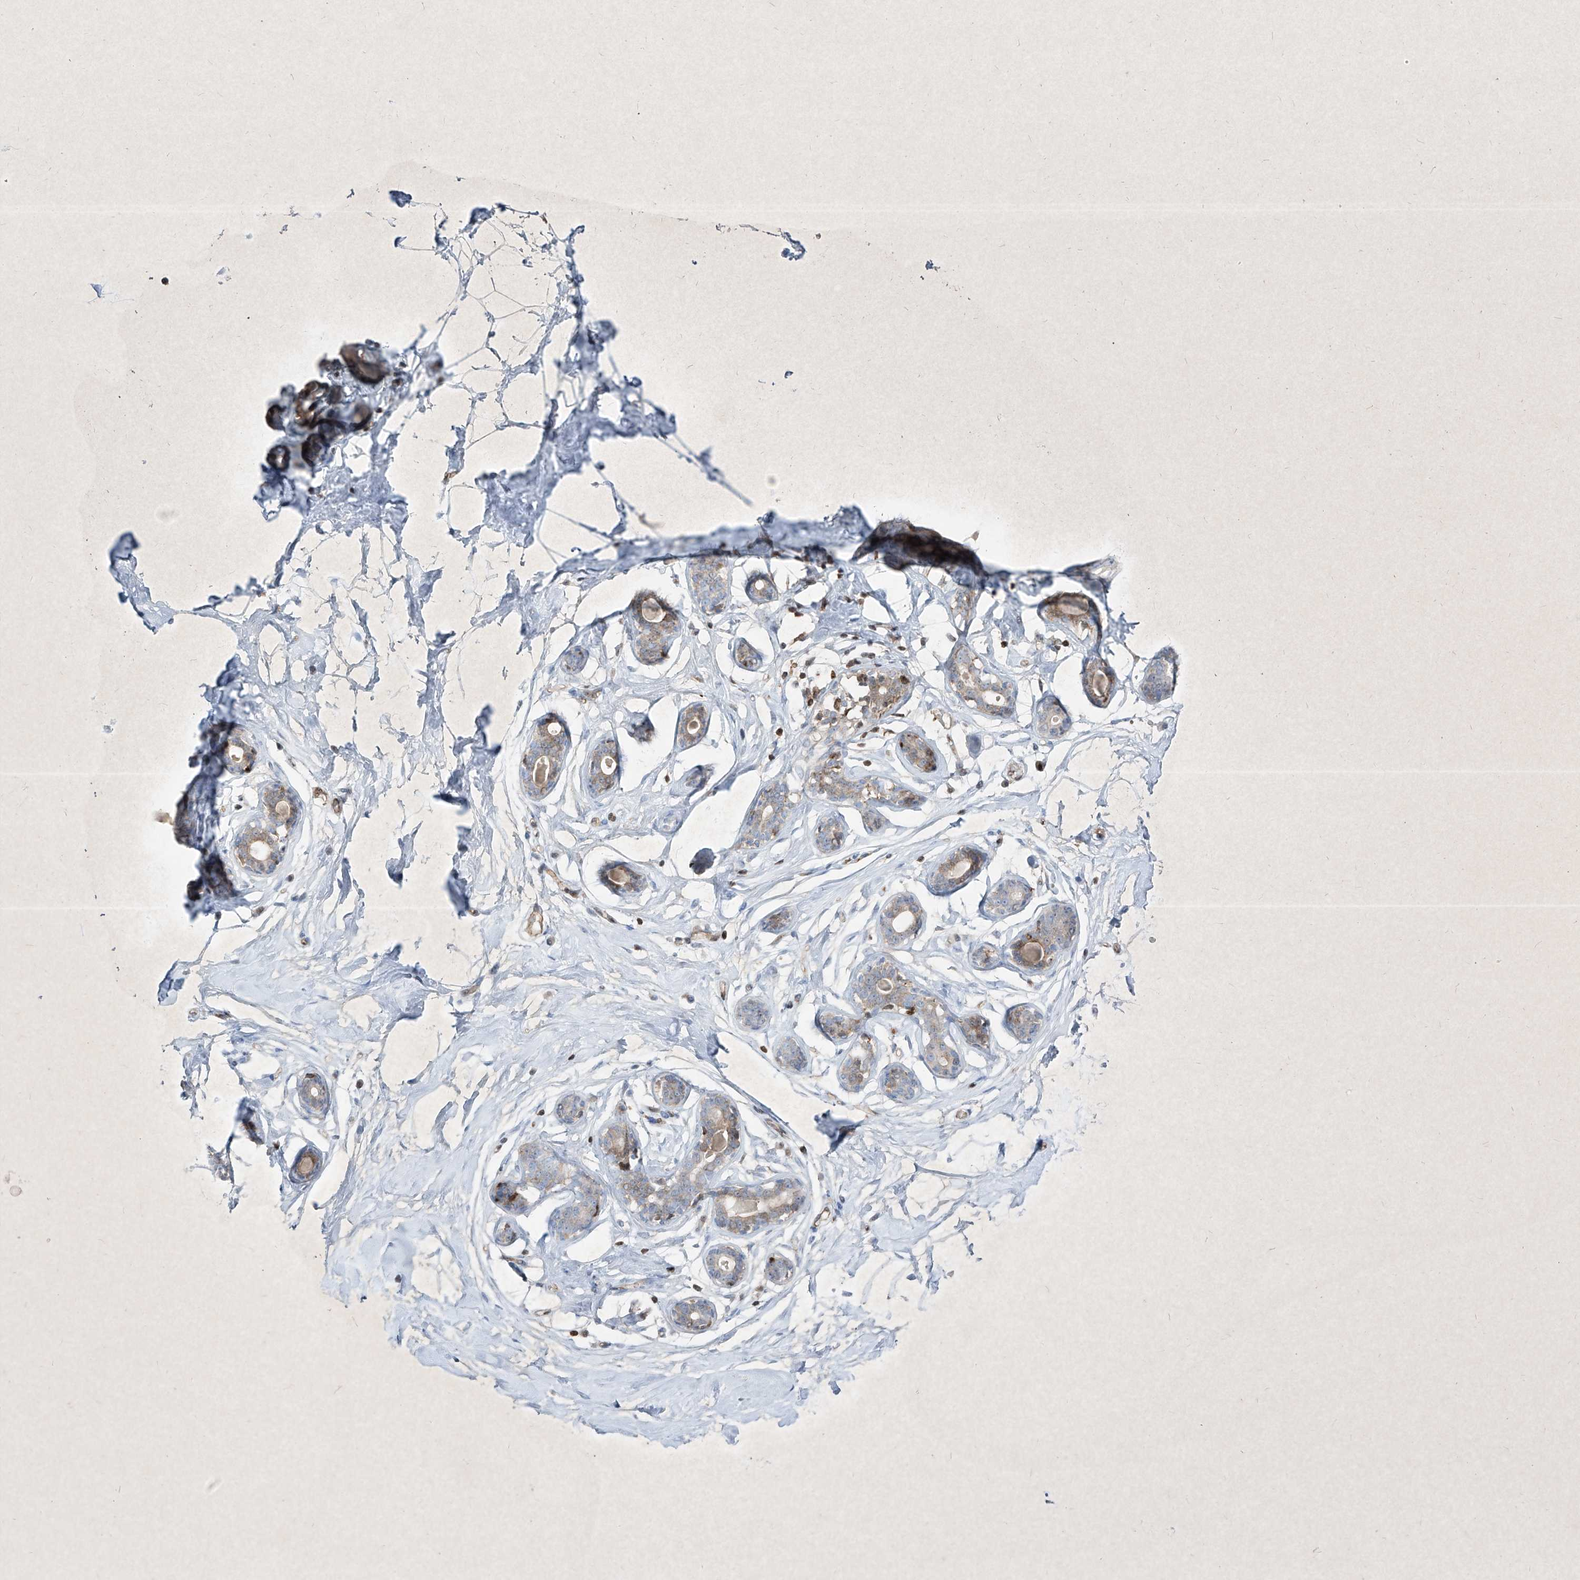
{"staining": {"intensity": "negative", "quantity": "none", "location": "none"}, "tissue": "breast", "cell_type": "Adipocytes", "image_type": "normal", "snomed": [{"axis": "morphology", "description": "Normal tissue, NOS"}, {"axis": "morphology", "description": "Adenoma, NOS"}, {"axis": "topography", "description": "Breast"}], "caption": "Immunohistochemical staining of benign human breast displays no significant expression in adipocytes.", "gene": "PSMB10", "patient": {"sex": "female", "age": 23}}